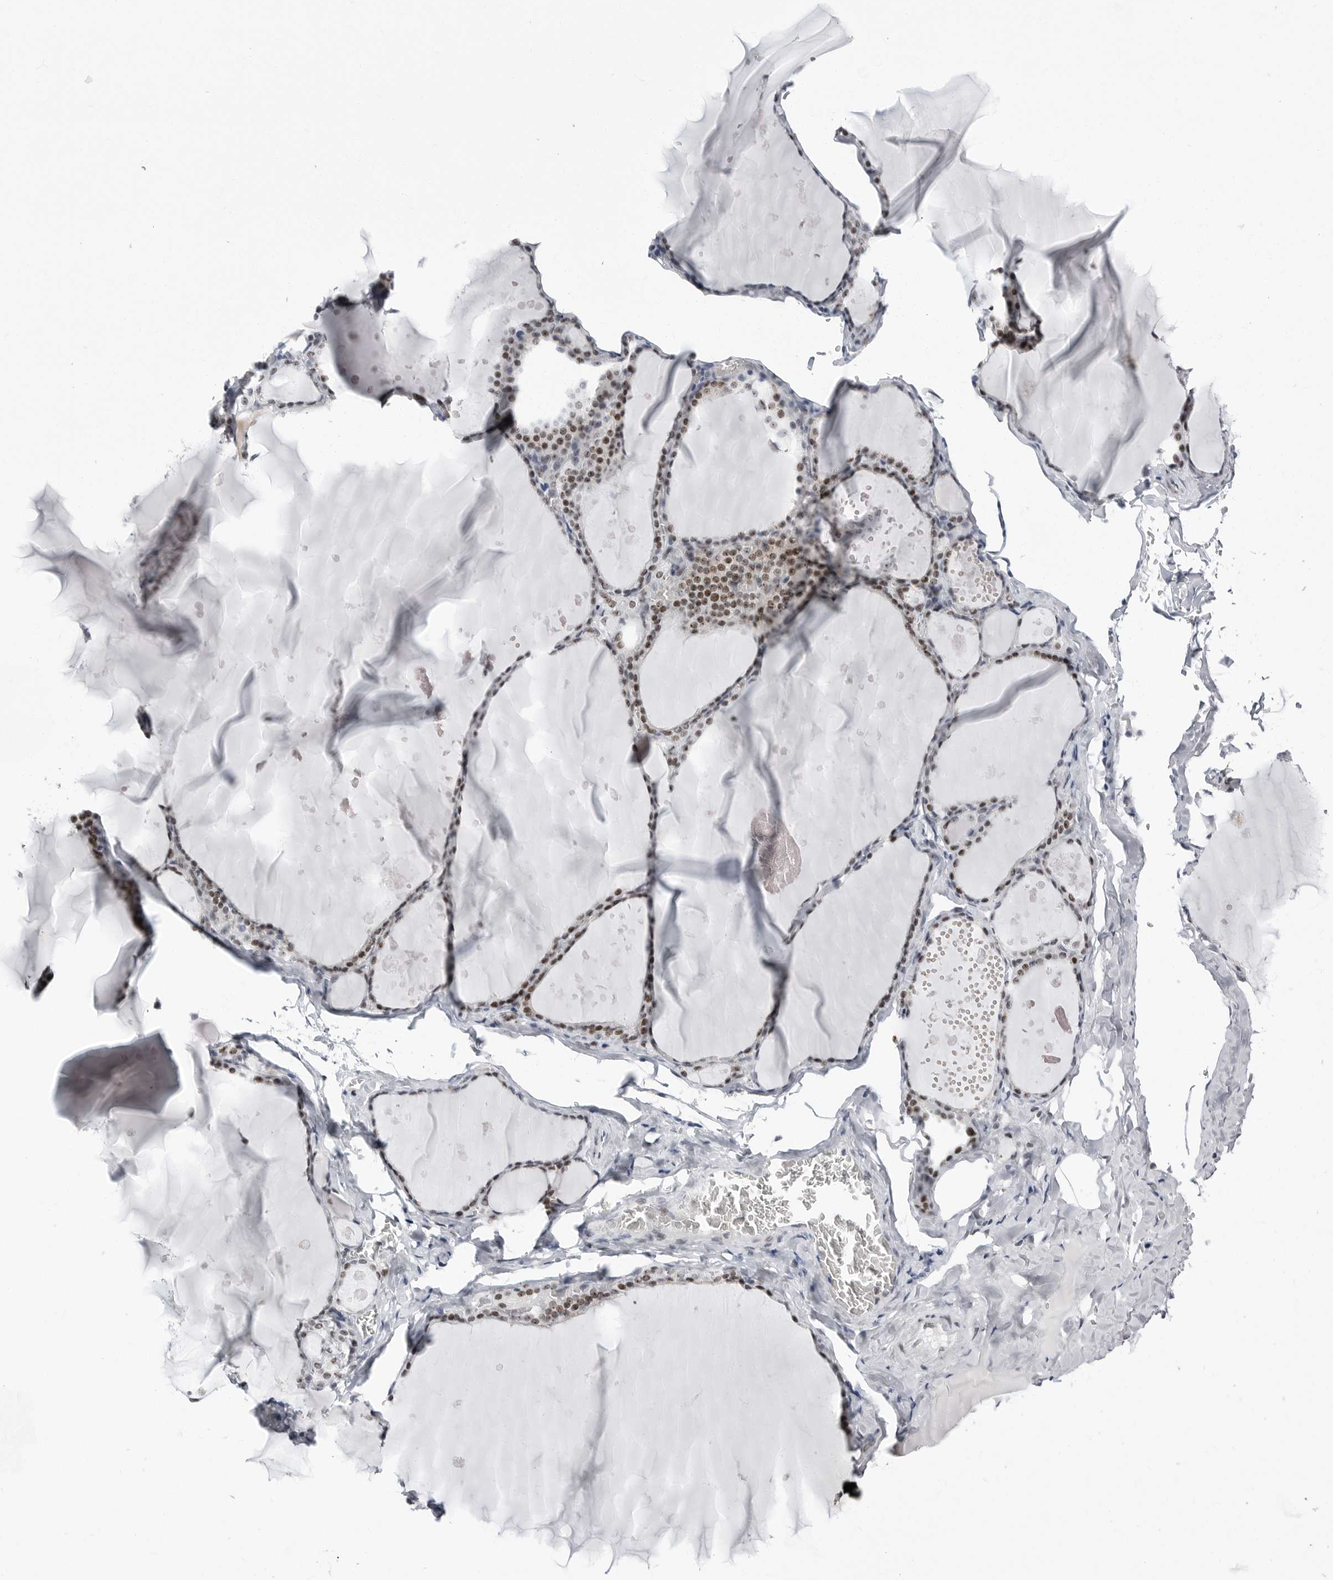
{"staining": {"intensity": "moderate", "quantity": "25%-75%", "location": "nuclear"}, "tissue": "thyroid gland", "cell_type": "Glandular cells", "image_type": "normal", "snomed": [{"axis": "morphology", "description": "Normal tissue, NOS"}, {"axis": "topography", "description": "Thyroid gland"}], "caption": "Protein expression analysis of normal human thyroid gland reveals moderate nuclear positivity in approximately 25%-75% of glandular cells.", "gene": "VEZF1", "patient": {"sex": "male", "age": 56}}